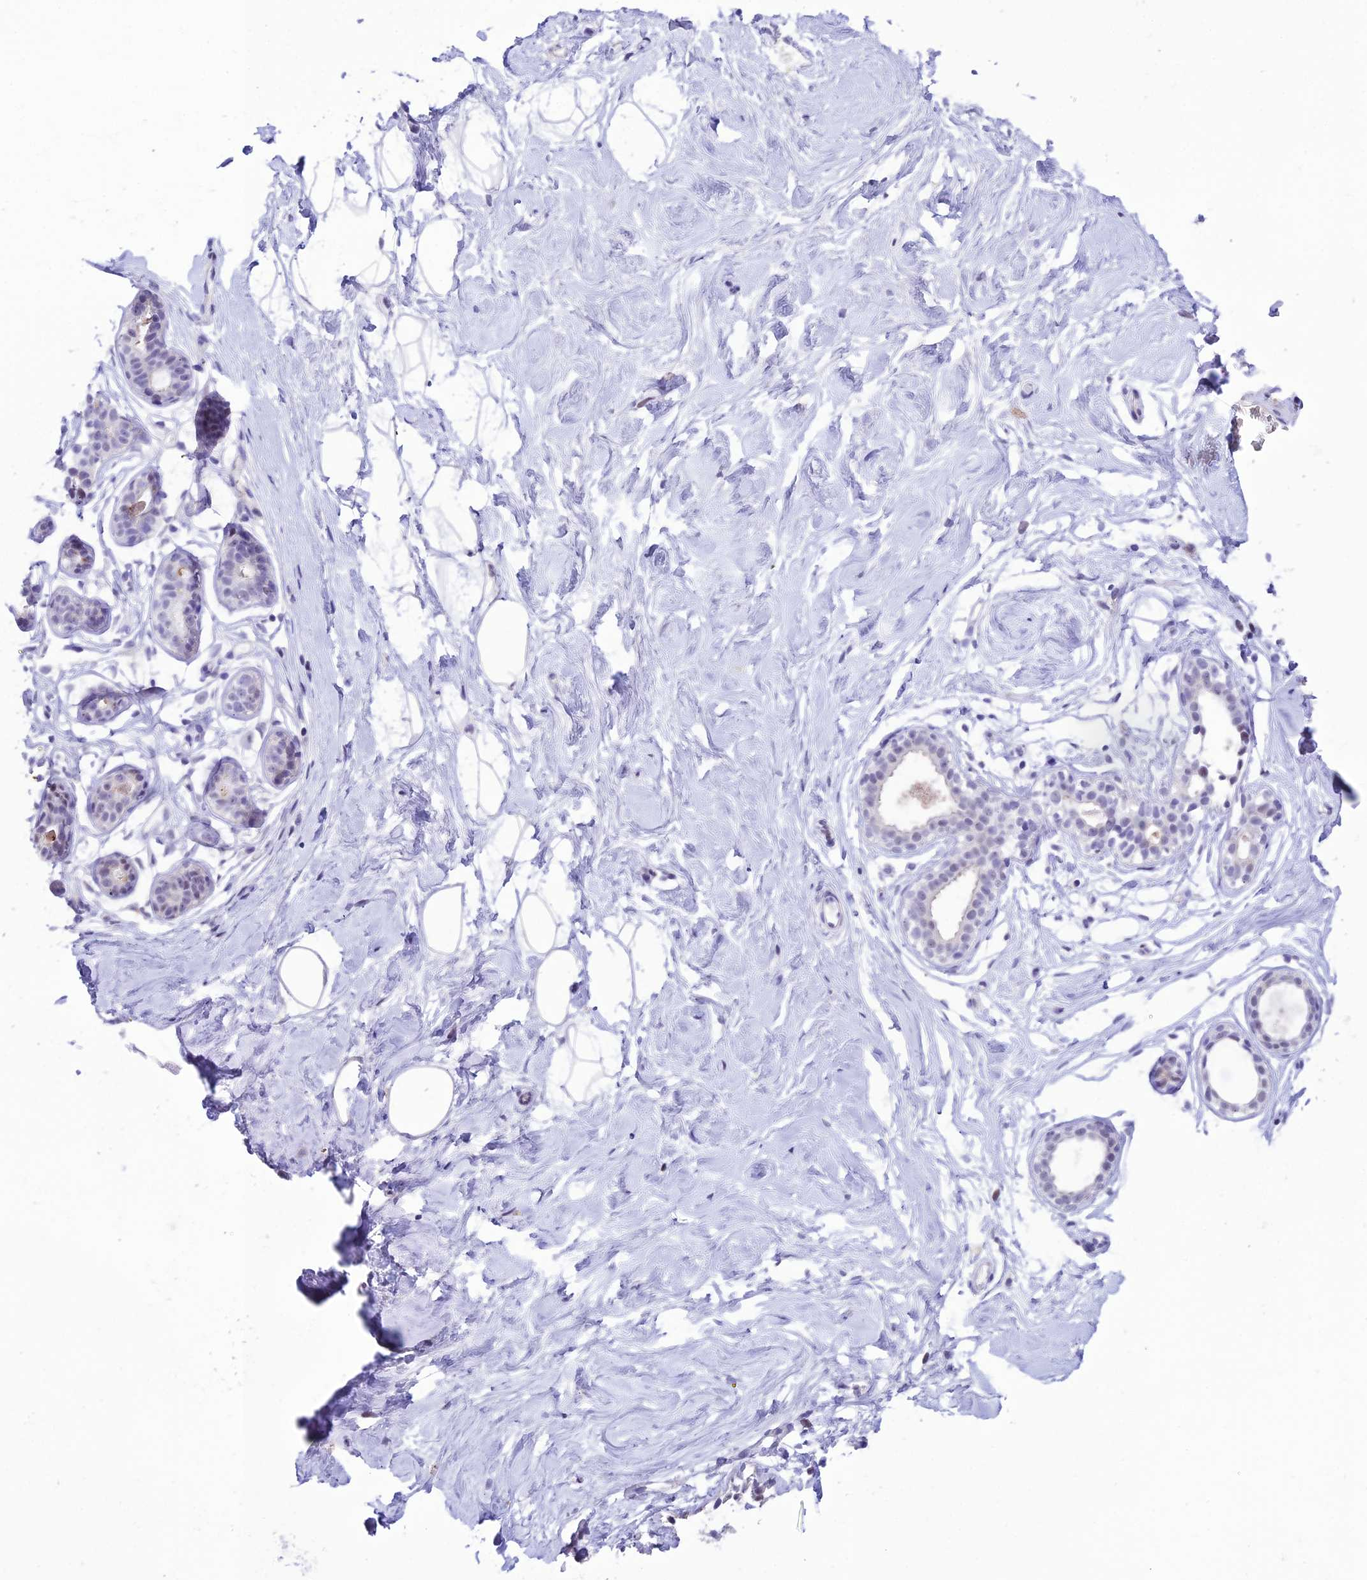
{"staining": {"intensity": "negative", "quantity": "none", "location": "none"}, "tissue": "breast", "cell_type": "Adipocytes", "image_type": "normal", "snomed": [{"axis": "morphology", "description": "Normal tissue, NOS"}, {"axis": "morphology", "description": "Adenoma, NOS"}, {"axis": "topography", "description": "Breast"}], "caption": "Adipocytes are negative for brown protein staining in normal breast. (DAB immunohistochemistry visualized using brightfield microscopy, high magnification).", "gene": "MFSD2B", "patient": {"sex": "female", "age": 23}}